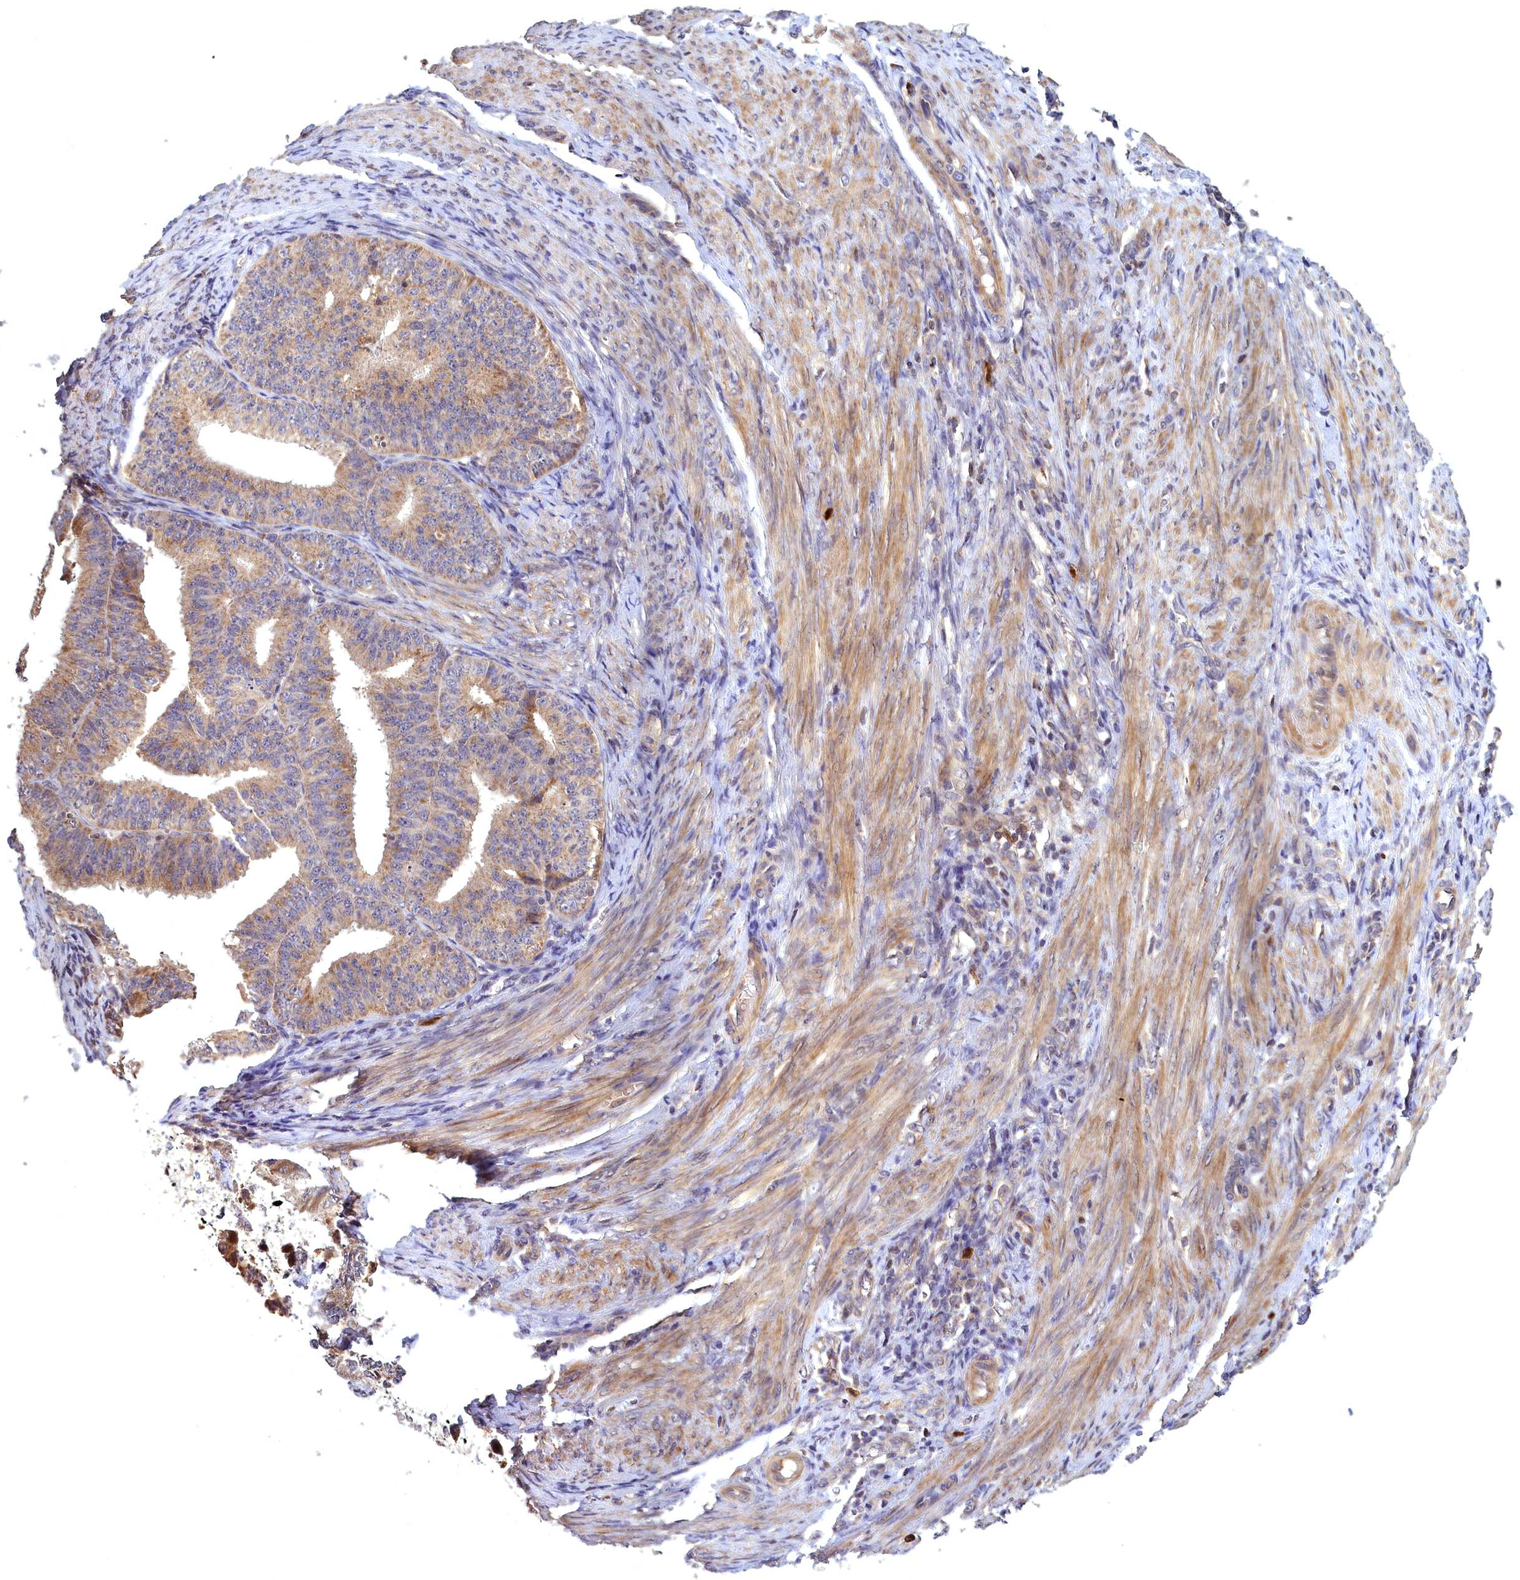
{"staining": {"intensity": "moderate", "quantity": ">75%", "location": "cytoplasmic/membranous"}, "tissue": "endometrial cancer", "cell_type": "Tumor cells", "image_type": "cancer", "snomed": [{"axis": "morphology", "description": "Adenocarcinoma, NOS"}, {"axis": "topography", "description": "Endometrium"}], "caption": "Endometrial adenocarcinoma stained with a brown dye exhibits moderate cytoplasmic/membranous positive positivity in about >75% of tumor cells.", "gene": "EPB41L4B", "patient": {"sex": "female", "age": 51}}